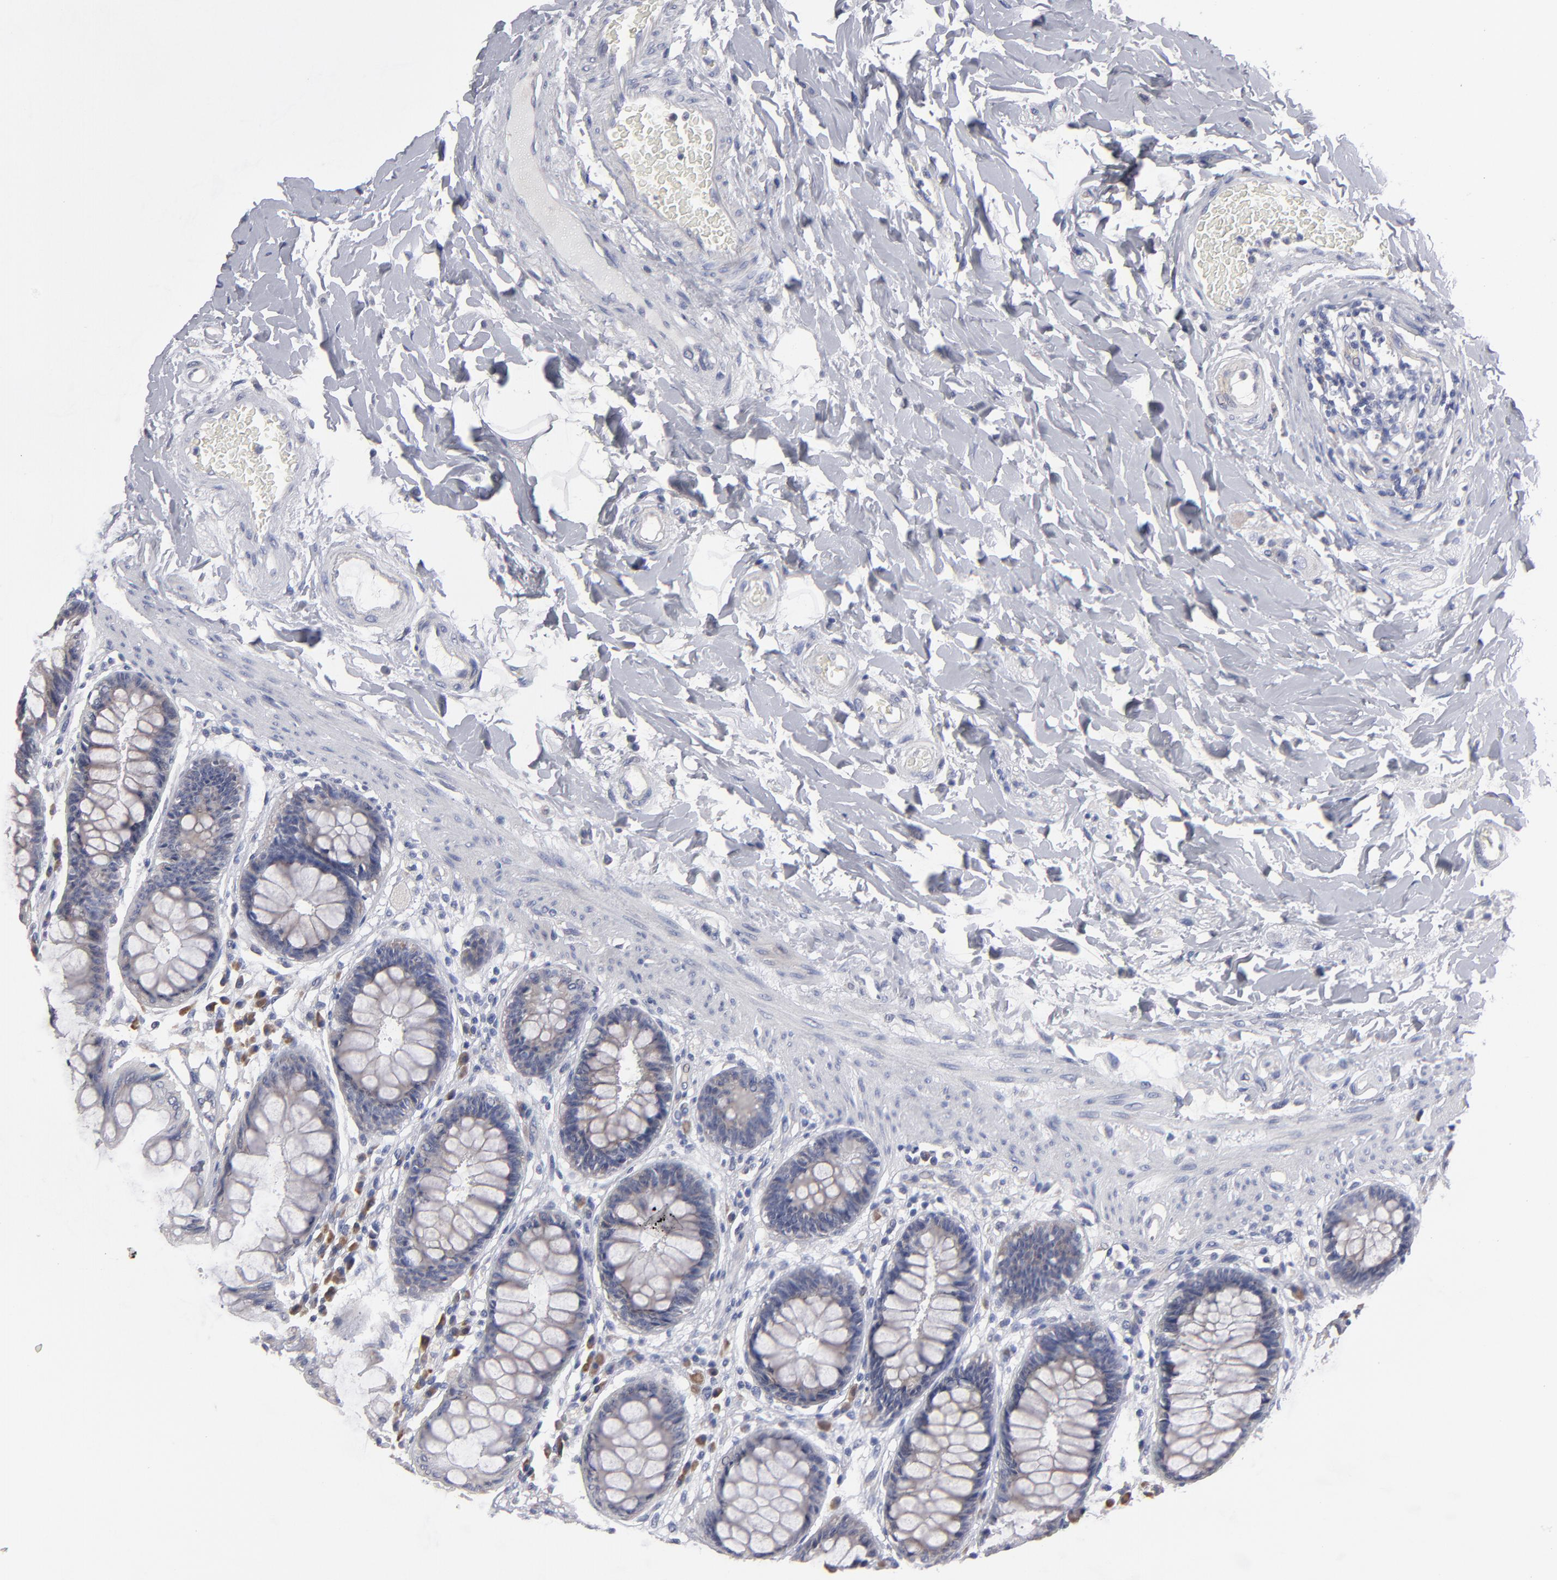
{"staining": {"intensity": "weak", "quantity": "<25%", "location": "cytoplasmic/membranous"}, "tissue": "rectum", "cell_type": "Glandular cells", "image_type": "normal", "snomed": [{"axis": "morphology", "description": "Normal tissue, NOS"}, {"axis": "topography", "description": "Rectum"}], "caption": "Immunohistochemistry histopathology image of unremarkable human rectum stained for a protein (brown), which exhibits no staining in glandular cells.", "gene": "CCDC80", "patient": {"sex": "female", "age": 46}}